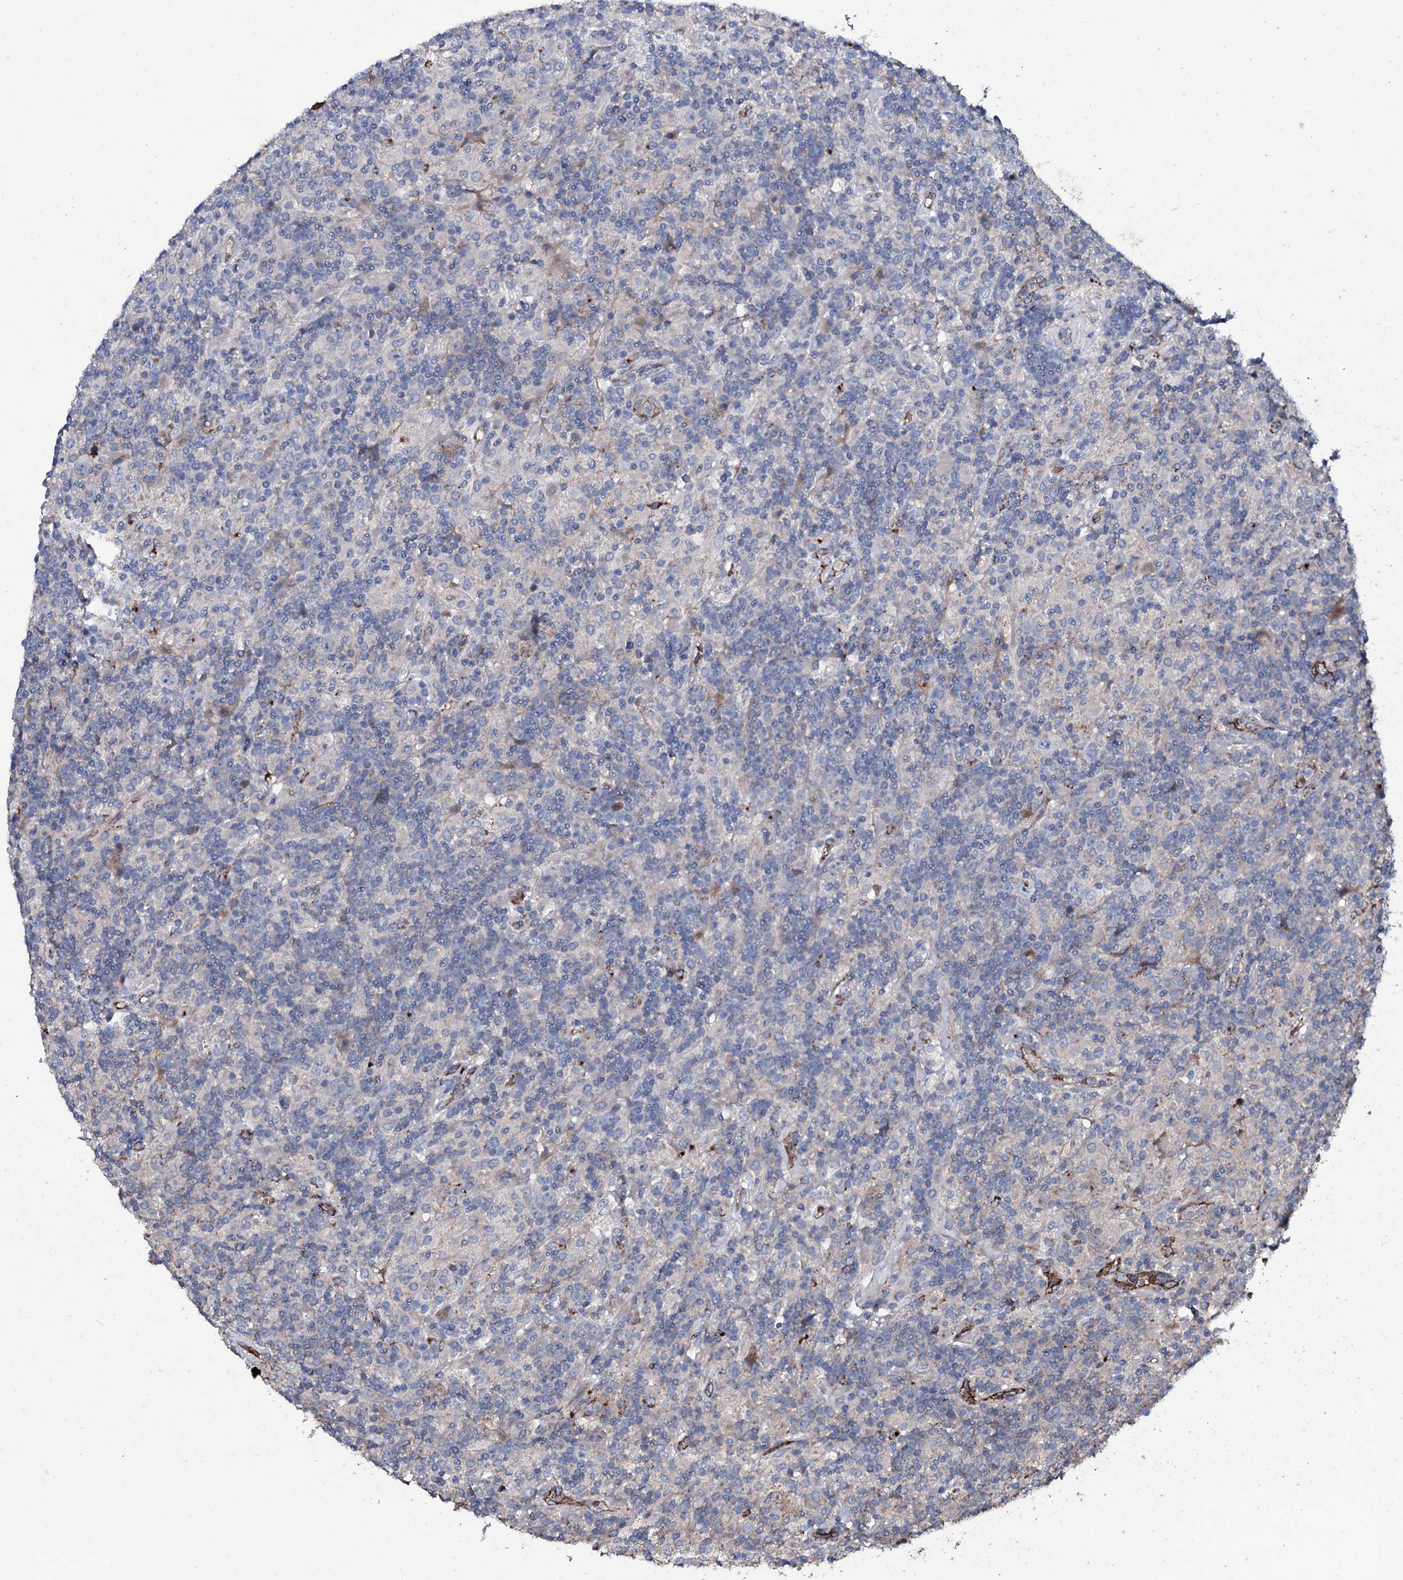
{"staining": {"intensity": "negative", "quantity": "none", "location": "none"}, "tissue": "lymphoma", "cell_type": "Tumor cells", "image_type": "cancer", "snomed": [{"axis": "morphology", "description": "Hodgkin's disease, NOS"}, {"axis": "topography", "description": "Lymph node"}], "caption": "This image is of lymphoma stained with immunohistochemistry (IHC) to label a protein in brown with the nuclei are counter-stained blue. There is no staining in tumor cells. (IHC, brightfield microscopy, high magnification).", "gene": "ZSWIM8", "patient": {"sex": "male", "age": 70}}